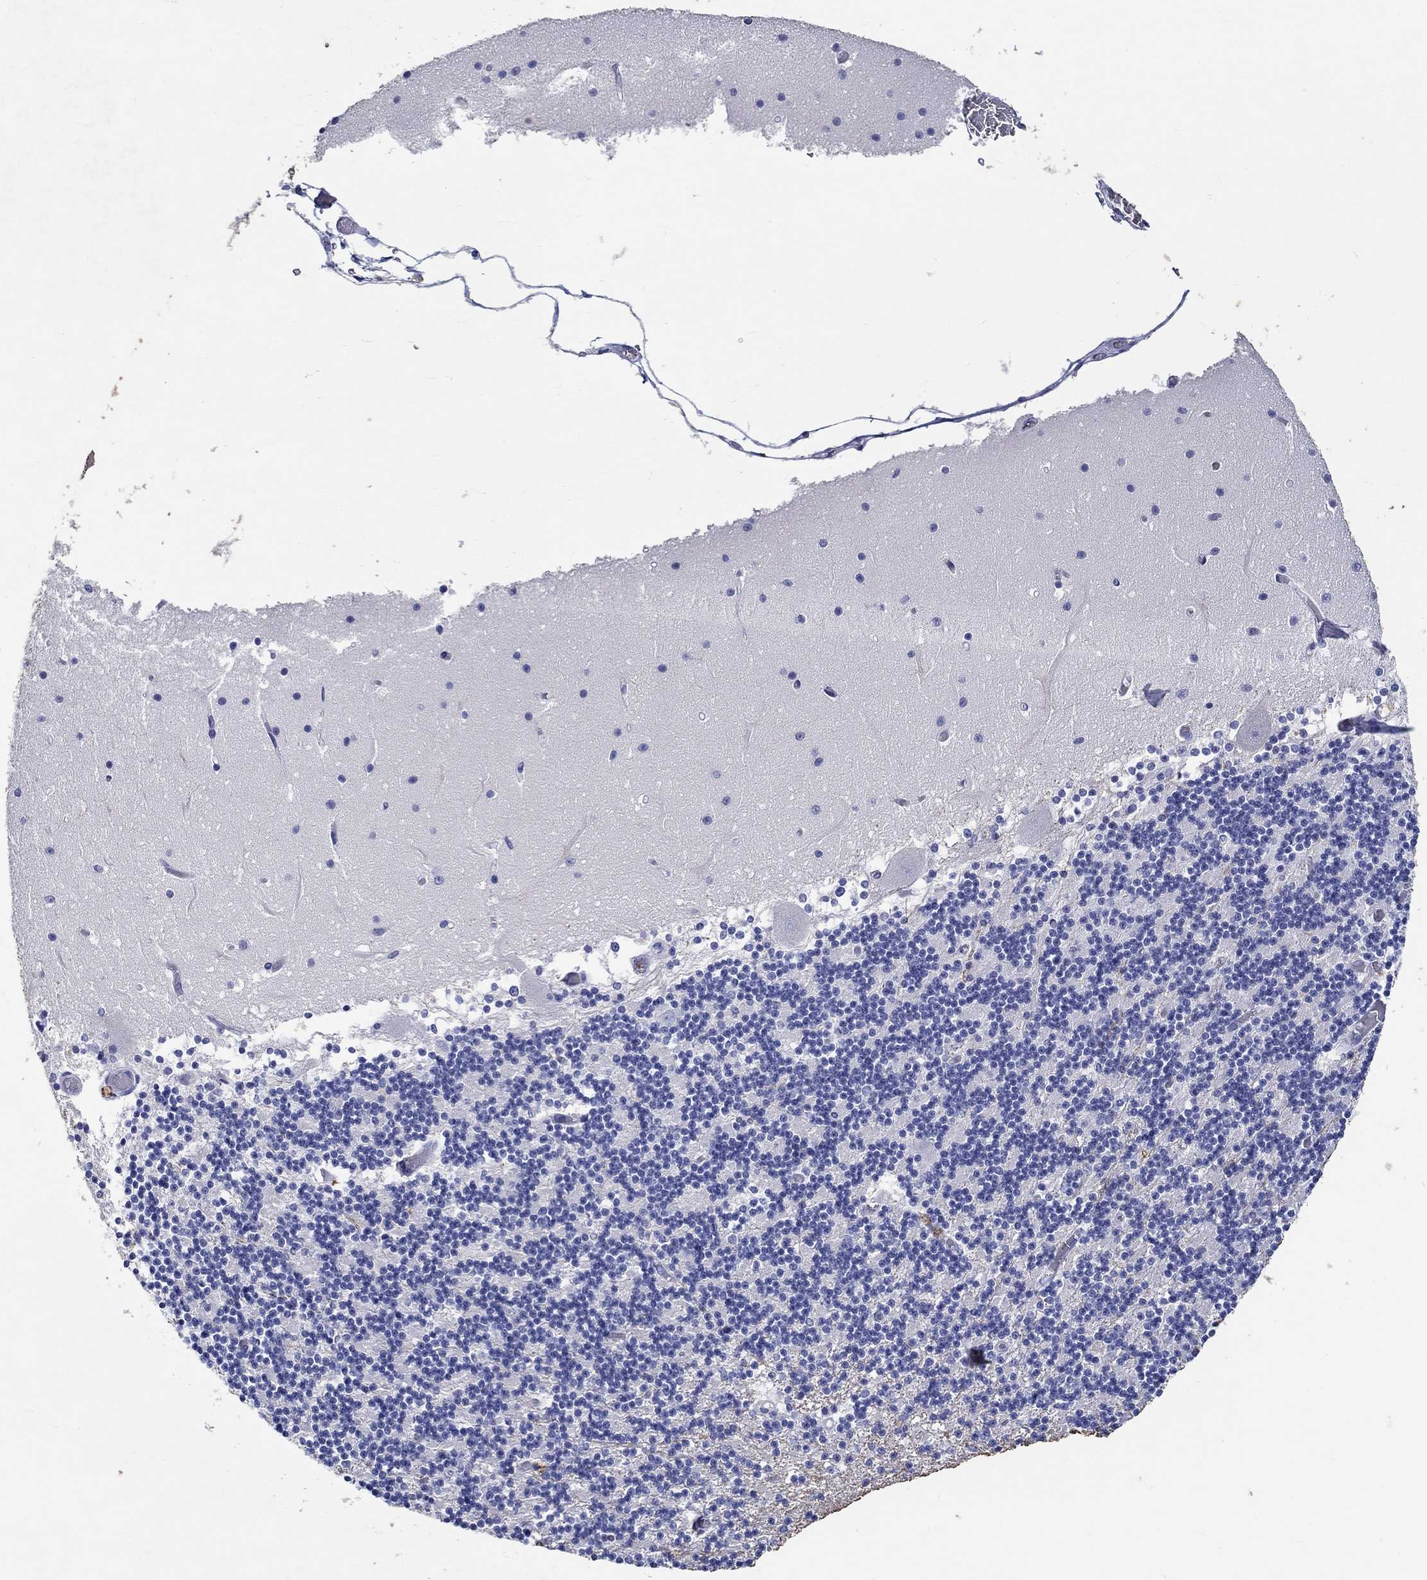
{"staining": {"intensity": "negative", "quantity": "none", "location": "none"}, "tissue": "cerebellum", "cell_type": "Cells in granular layer", "image_type": "normal", "snomed": [{"axis": "morphology", "description": "Normal tissue, NOS"}, {"axis": "topography", "description": "Cerebellum"}], "caption": "DAB immunohistochemical staining of benign human cerebellum exhibits no significant staining in cells in granular layer. (DAB (3,3'-diaminobenzidine) immunohistochemistry, high magnification).", "gene": "EPX", "patient": {"sex": "female", "age": 28}}